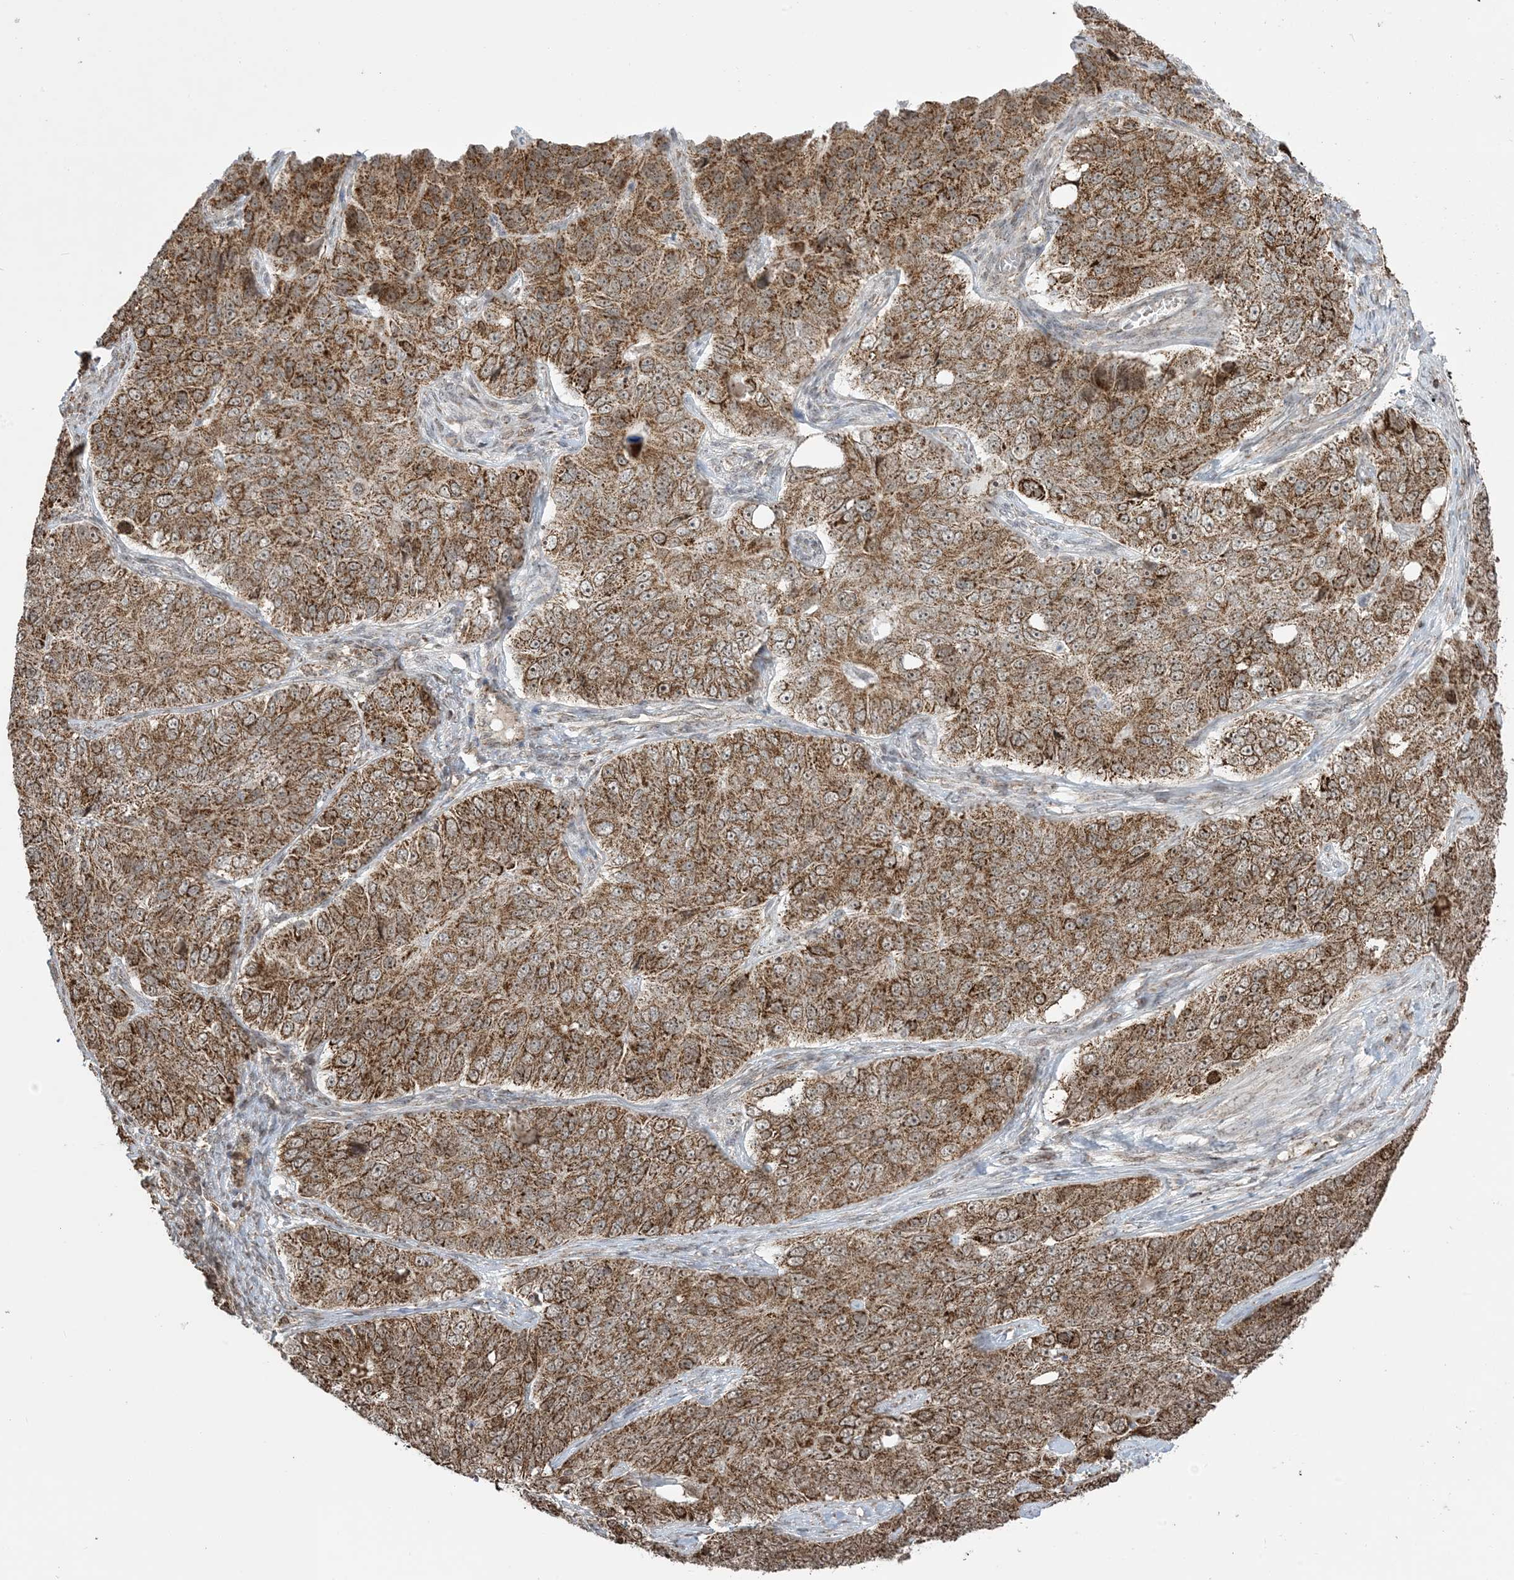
{"staining": {"intensity": "moderate", "quantity": ">75%", "location": "cytoplasmic/membranous,nuclear"}, "tissue": "ovarian cancer", "cell_type": "Tumor cells", "image_type": "cancer", "snomed": [{"axis": "morphology", "description": "Carcinoma, endometroid"}, {"axis": "topography", "description": "Ovary"}], "caption": "This histopathology image exhibits endometroid carcinoma (ovarian) stained with immunohistochemistry (IHC) to label a protein in brown. The cytoplasmic/membranous and nuclear of tumor cells show moderate positivity for the protein. Nuclei are counter-stained blue.", "gene": "MAPKBP1", "patient": {"sex": "female", "age": 51}}